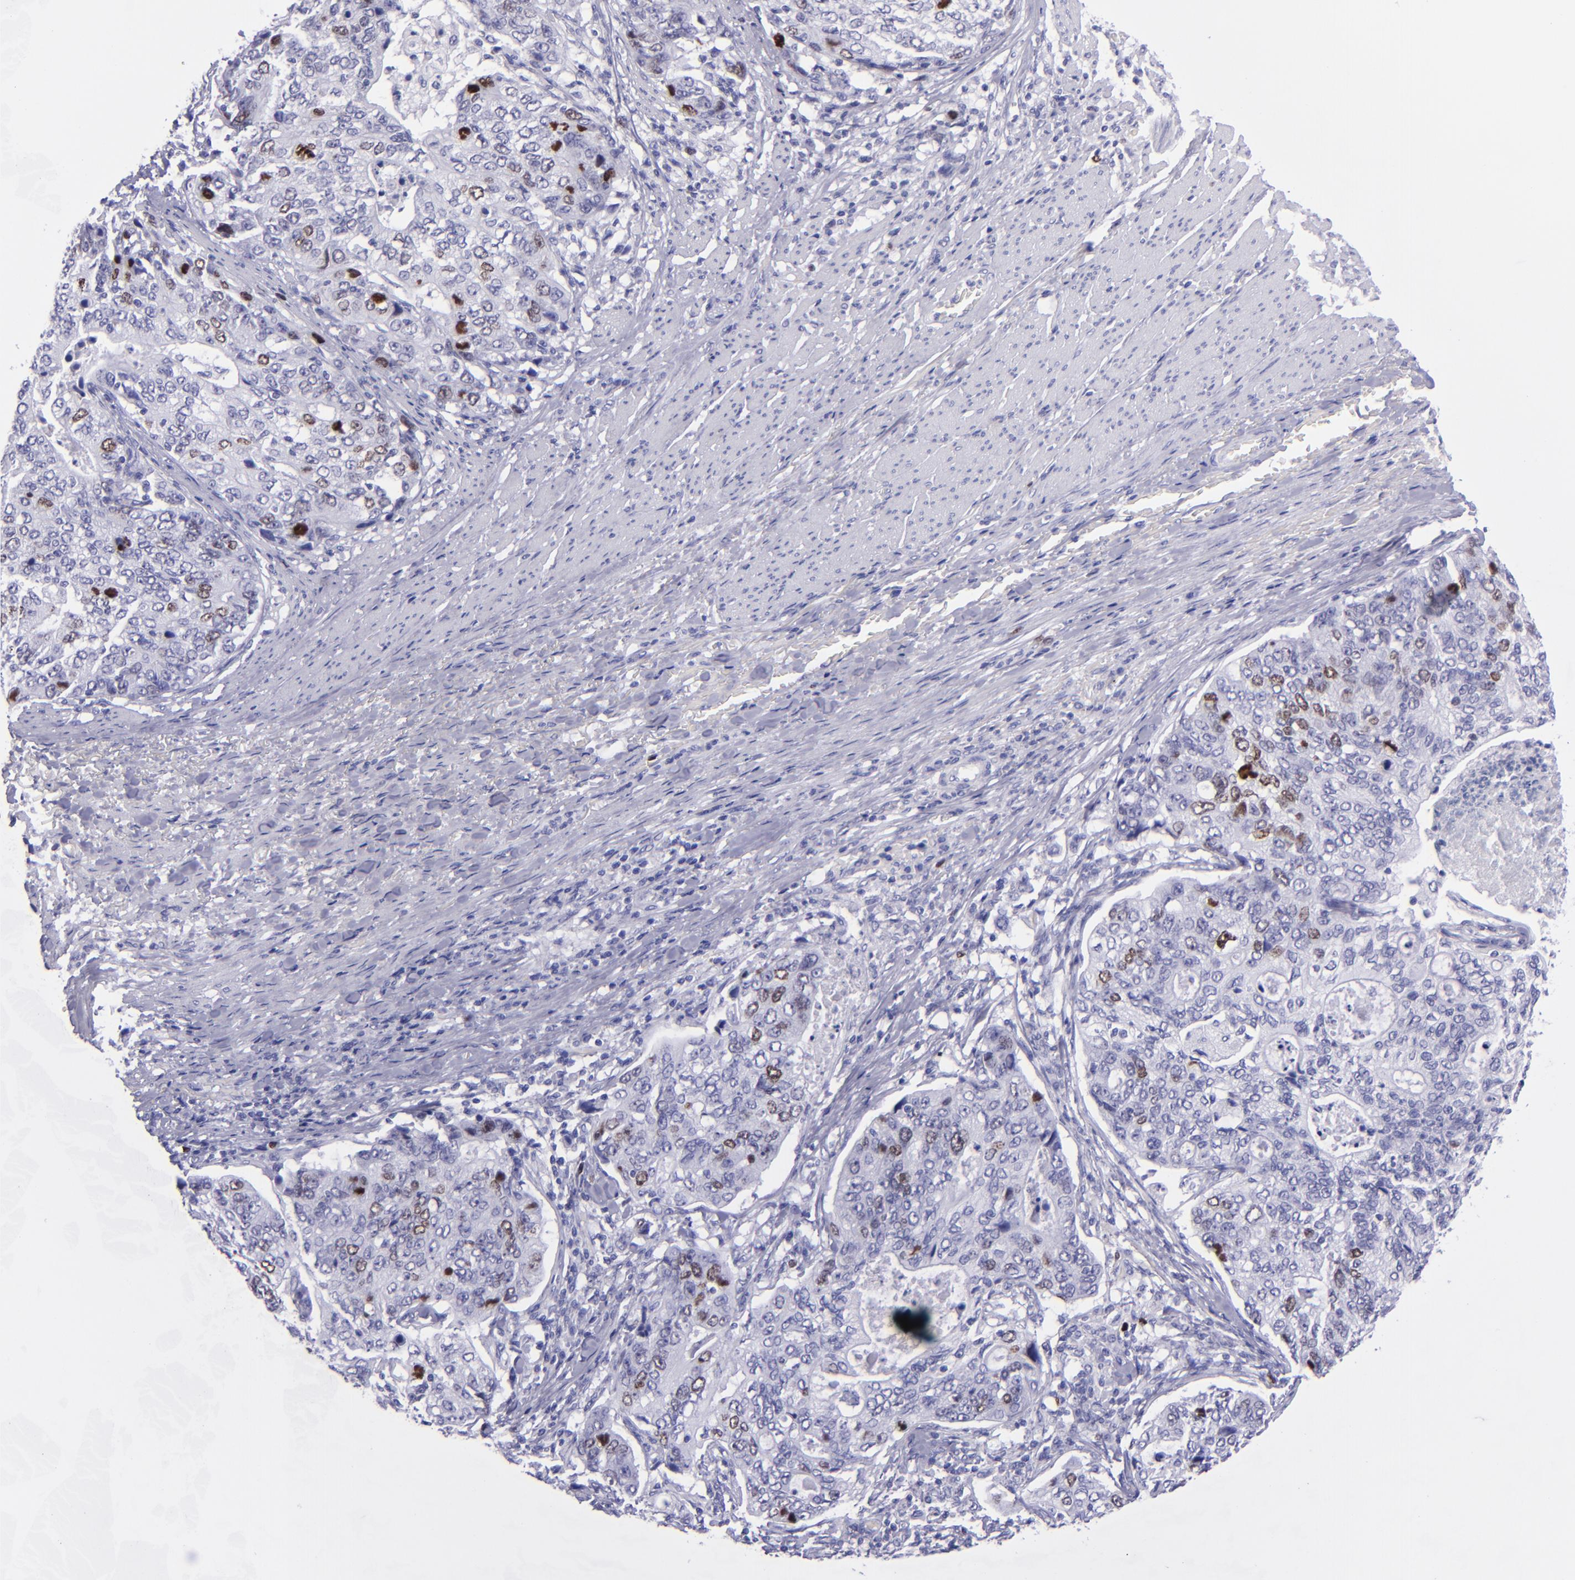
{"staining": {"intensity": "strong", "quantity": "<25%", "location": "nuclear"}, "tissue": "stomach cancer", "cell_type": "Tumor cells", "image_type": "cancer", "snomed": [{"axis": "morphology", "description": "Adenocarcinoma, NOS"}, {"axis": "topography", "description": "Esophagus"}, {"axis": "topography", "description": "Stomach"}], "caption": "Stomach adenocarcinoma tissue demonstrates strong nuclear positivity in about <25% of tumor cells, visualized by immunohistochemistry.", "gene": "TOP2A", "patient": {"sex": "male", "age": 74}}